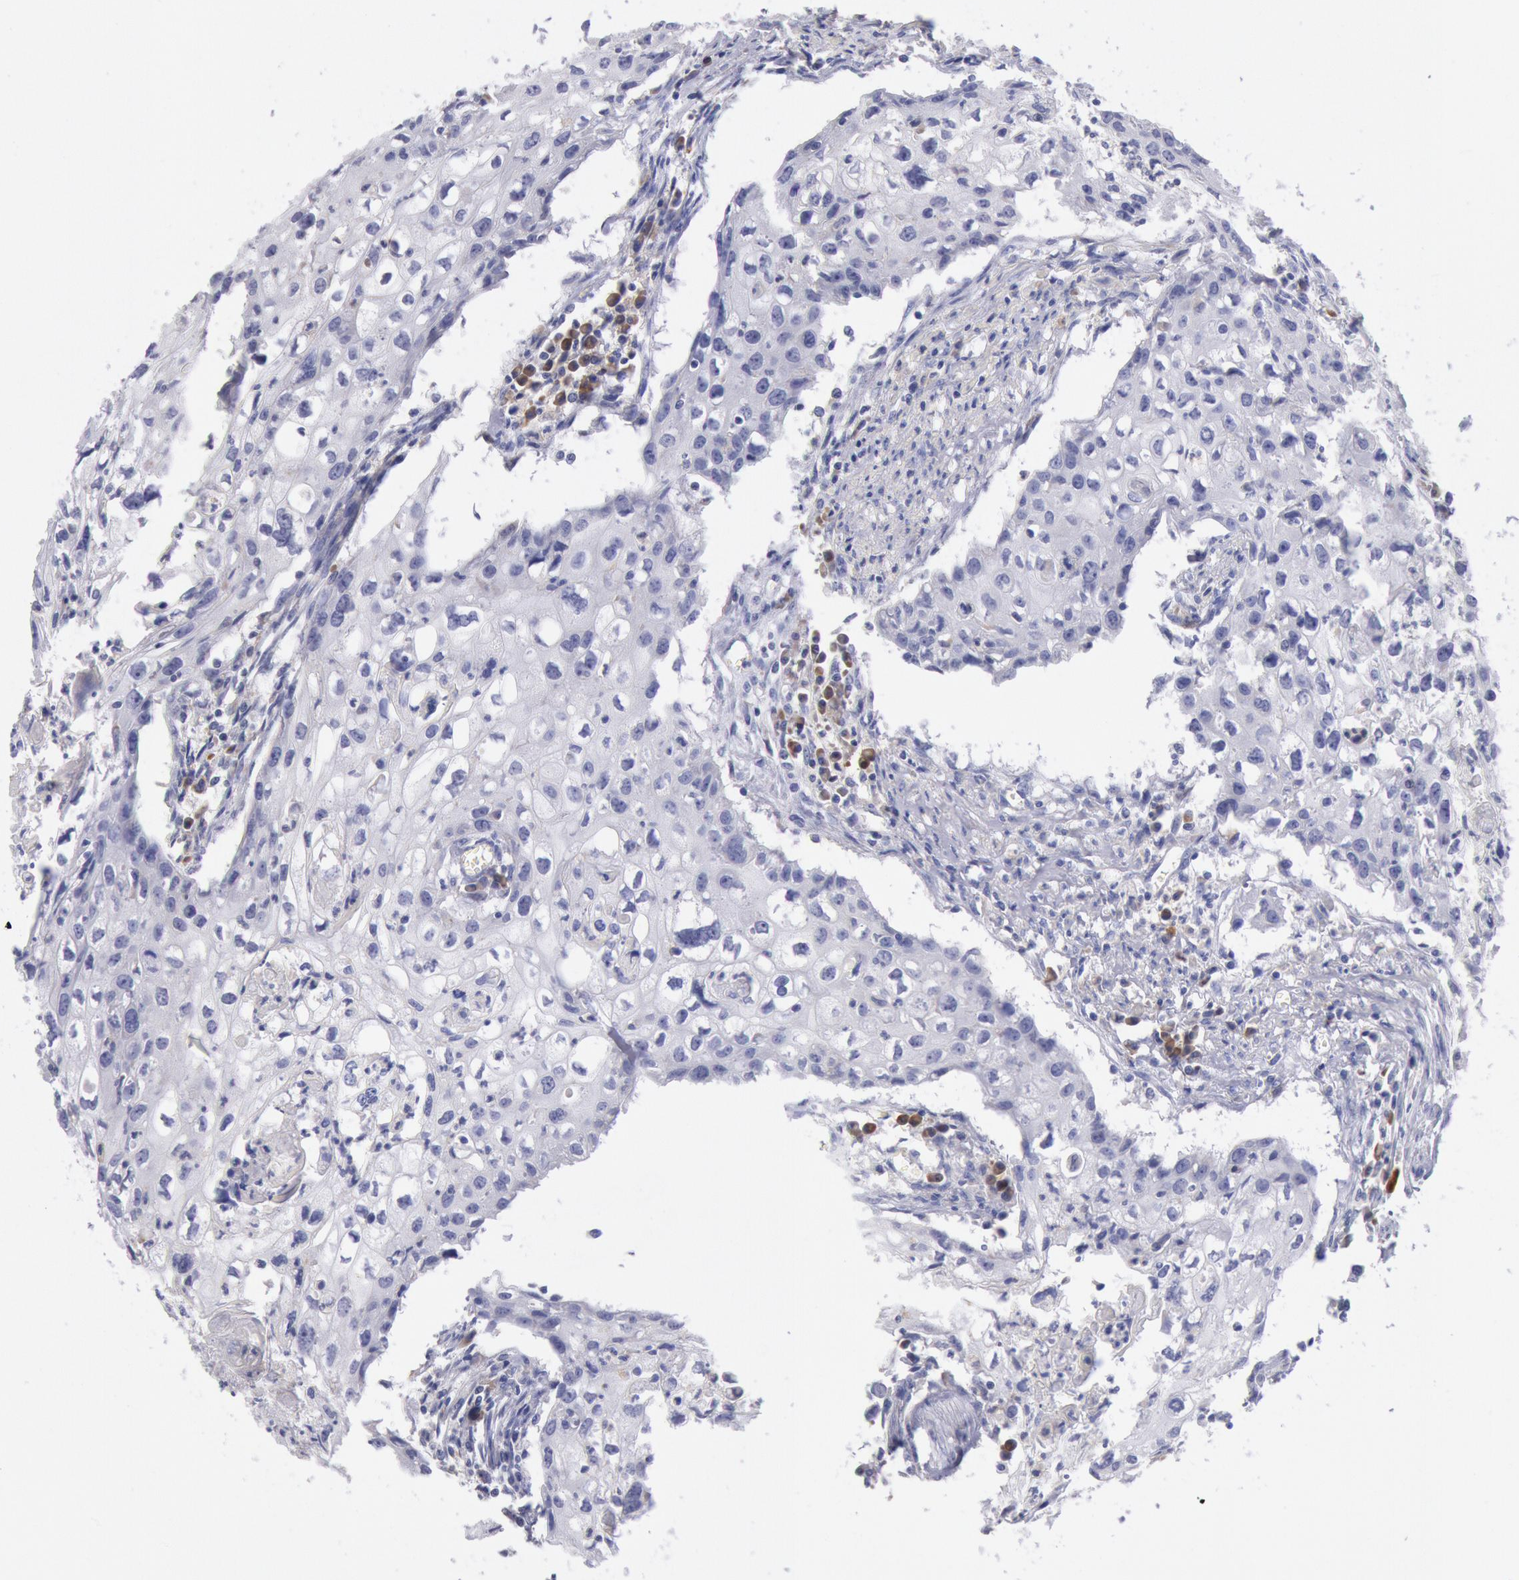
{"staining": {"intensity": "negative", "quantity": "none", "location": "none"}, "tissue": "urothelial cancer", "cell_type": "Tumor cells", "image_type": "cancer", "snomed": [{"axis": "morphology", "description": "Urothelial carcinoma, High grade"}, {"axis": "topography", "description": "Urinary bladder"}], "caption": "Immunohistochemical staining of human urothelial cancer demonstrates no significant positivity in tumor cells. (Brightfield microscopy of DAB (3,3'-diaminobenzidine) immunohistochemistry at high magnification).", "gene": "GAL3ST1", "patient": {"sex": "male", "age": 54}}